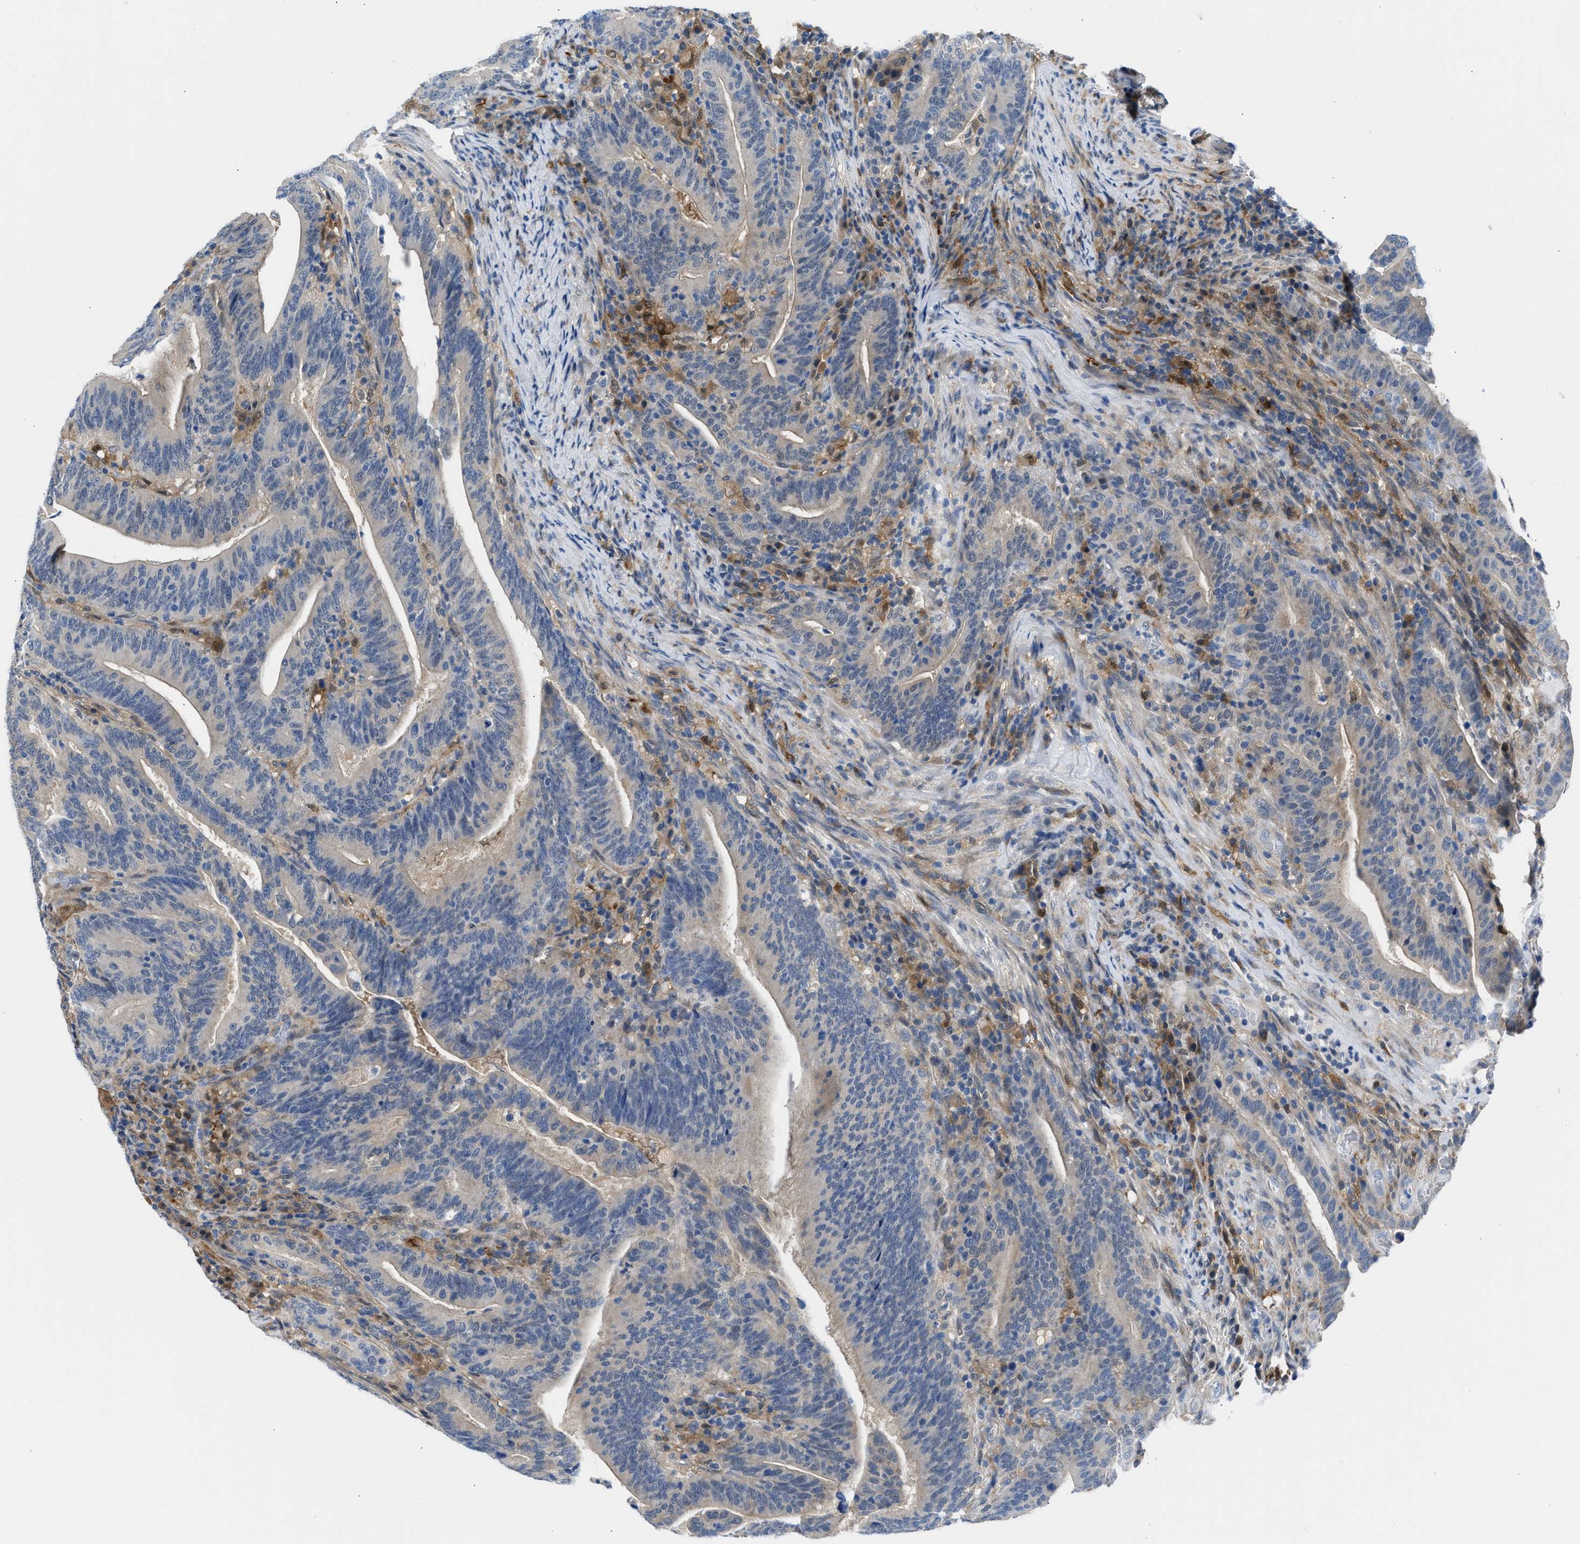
{"staining": {"intensity": "weak", "quantity": "<25%", "location": "cytoplasmic/membranous"}, "tissue": "colorectal cancer", "cell_type": "Tumor cells", "image_type": "cancer", "snomed": [{"axis": "morphology", "description": "Adenocarcinoma, NOS"}, {"axis": "topography", "description": "Colon"}], "caption": "Tumor cells are negative for protein expression in human colorectal adenocarcinoma.", "gene": "CBR1", "patient": {"sex": "female", "age": 66}}